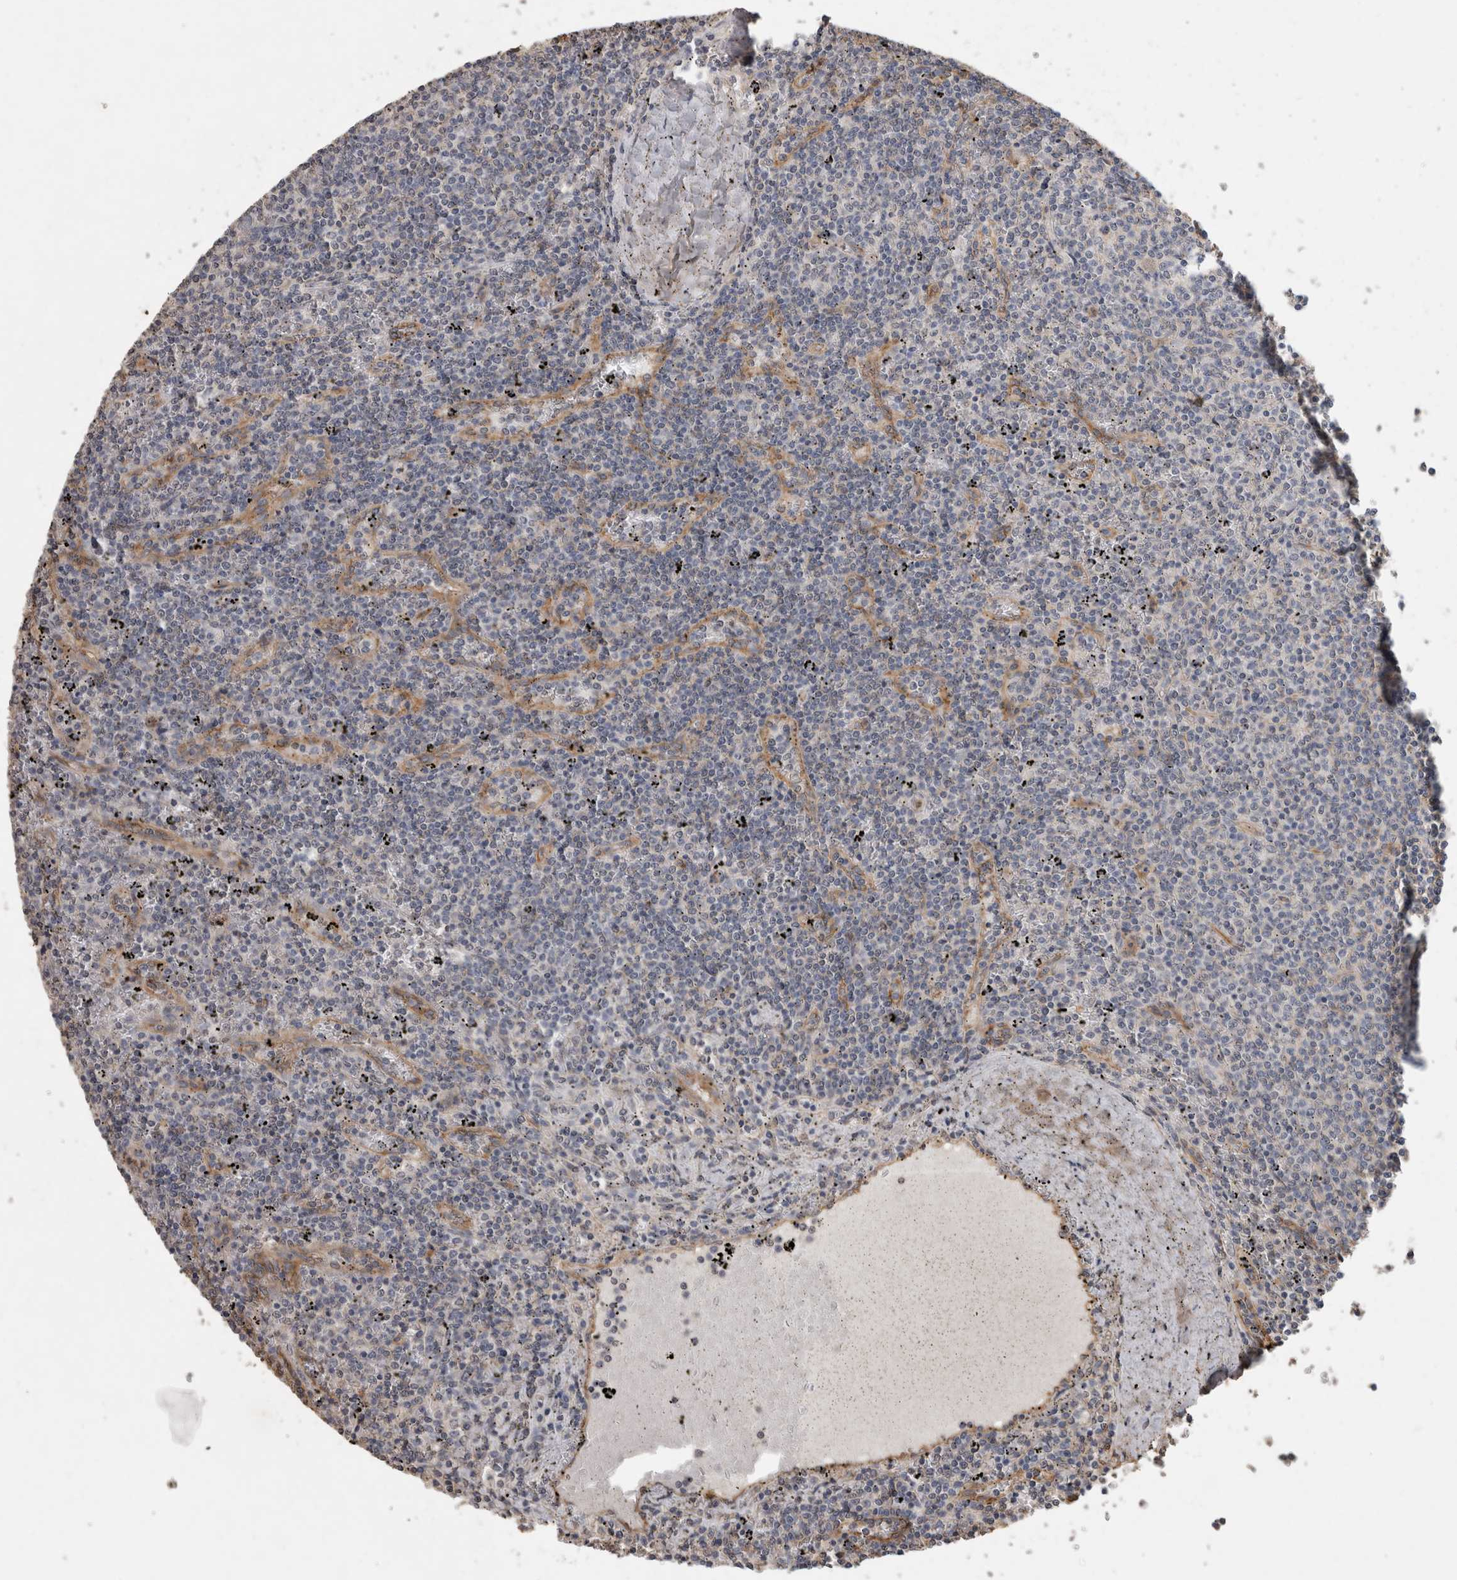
{"staining": {"intensity": "negative", "quantity": "none", "location": "none"}, "tissue": "lymphoma", "cell_type": "Tumor cells", "image_type": "cancer", "snomed": [{"axis": "morphology", "description": "Malignant lymphoma, non-Hodgkin's type, Low grade"}, {"axis": "topography", "description": "Spleen"}], "caption": "The immunohistochemistry (IHC) image has no significant positivity in tumor cells of malignant lymphoma, non-Hodgkin's type (low-grade) tissue.", "gene": "RECK", "patient": {"sex": "female", "age": 50}}